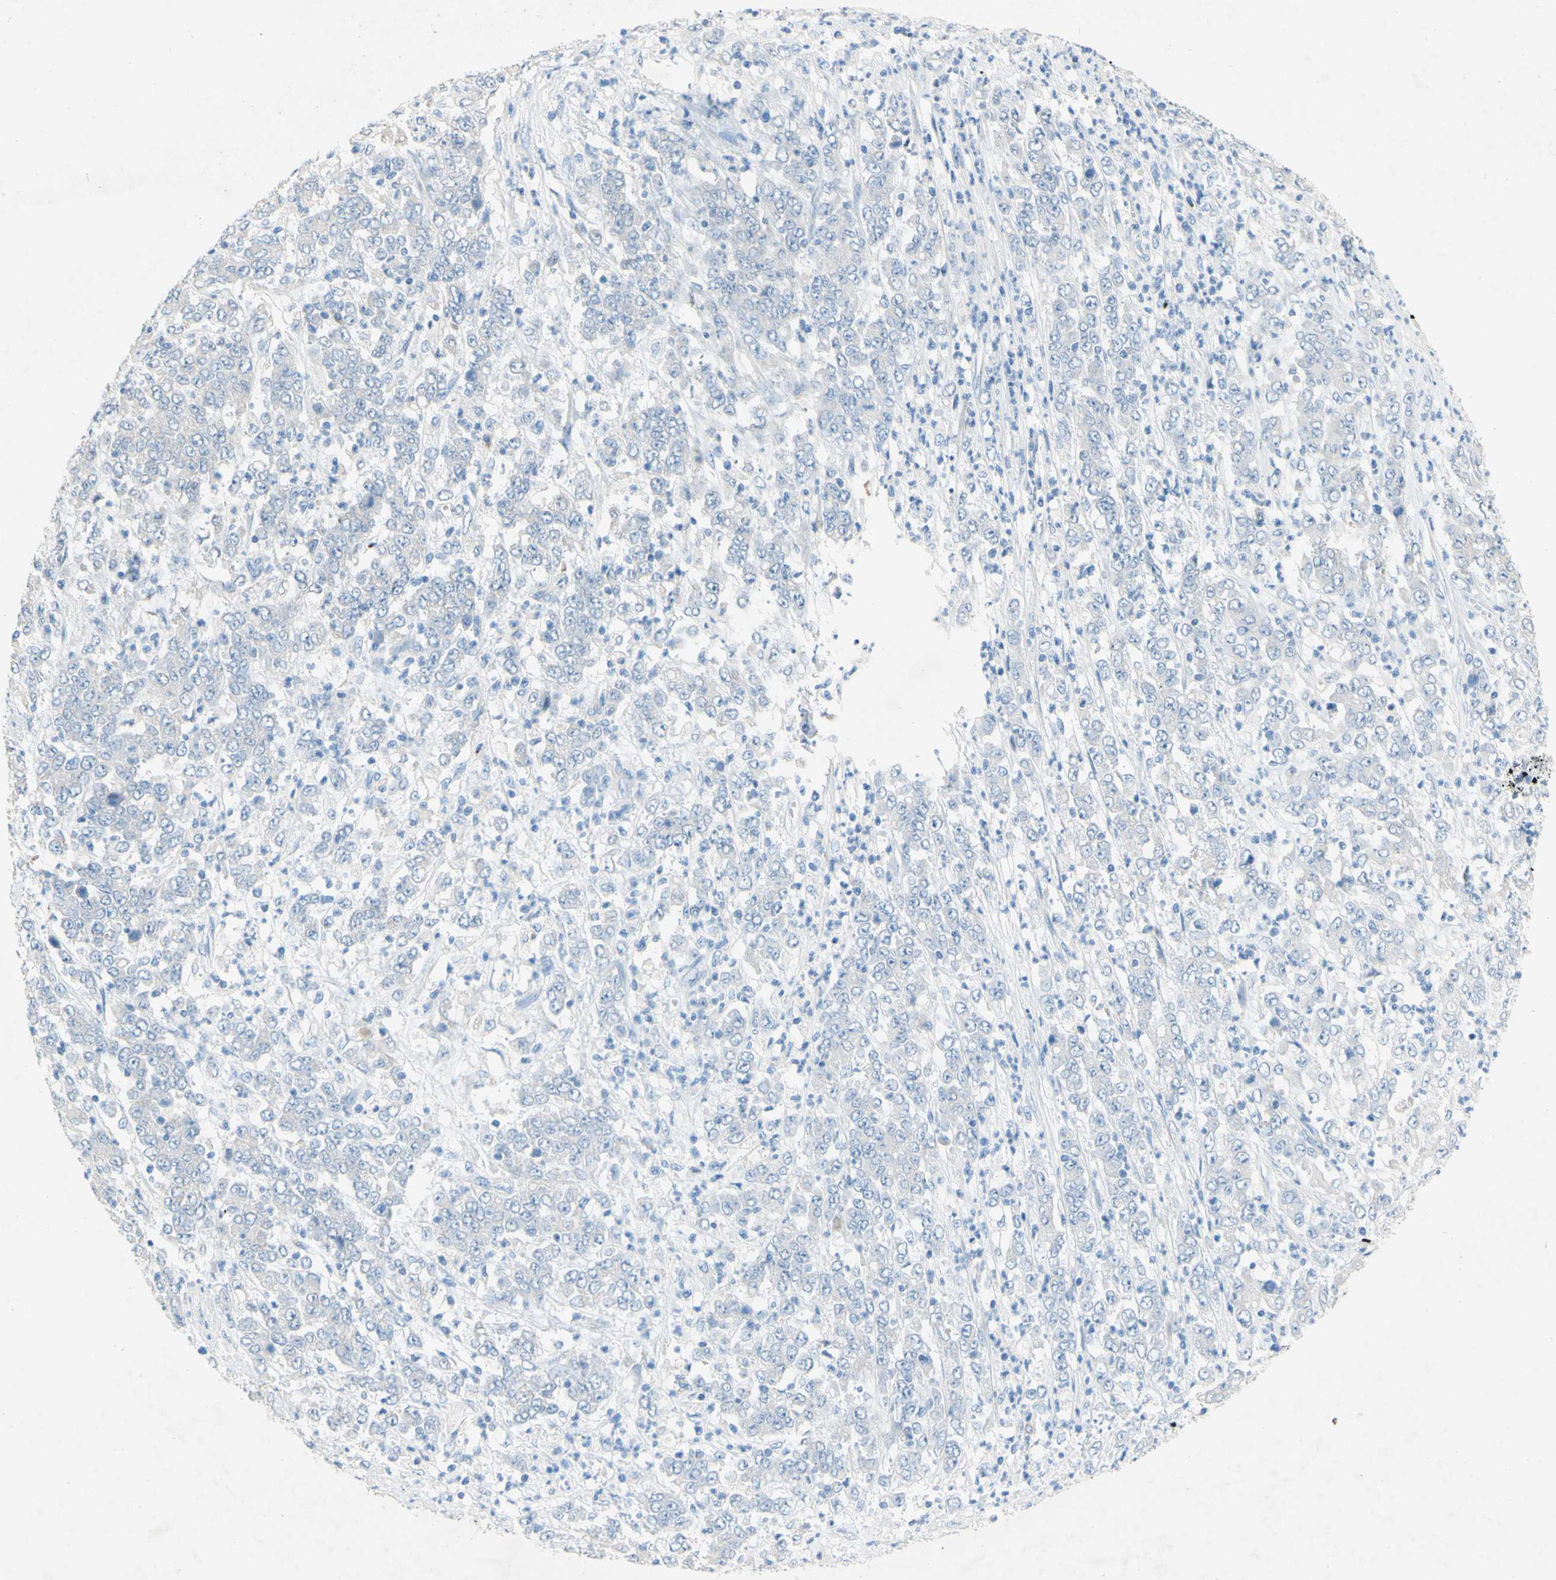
{"staining": {"intensity": "negative", "quantity": "none", "location": "none"}, "tissue": "stomach cancer", "cell_type": "Tumor cells", "image_type": "cancer", "snomed": [{"axis": "morphology", "description": "Adenocarcinoma, NOS"}, {"axis": "topography", "description": "Stomach, lower"}], "caption": "Protein analysis of stomach cancer shows no significant staining in tumor cells.", "gene": "ACADL", "patient": {"sex": "female", "age": 71}}